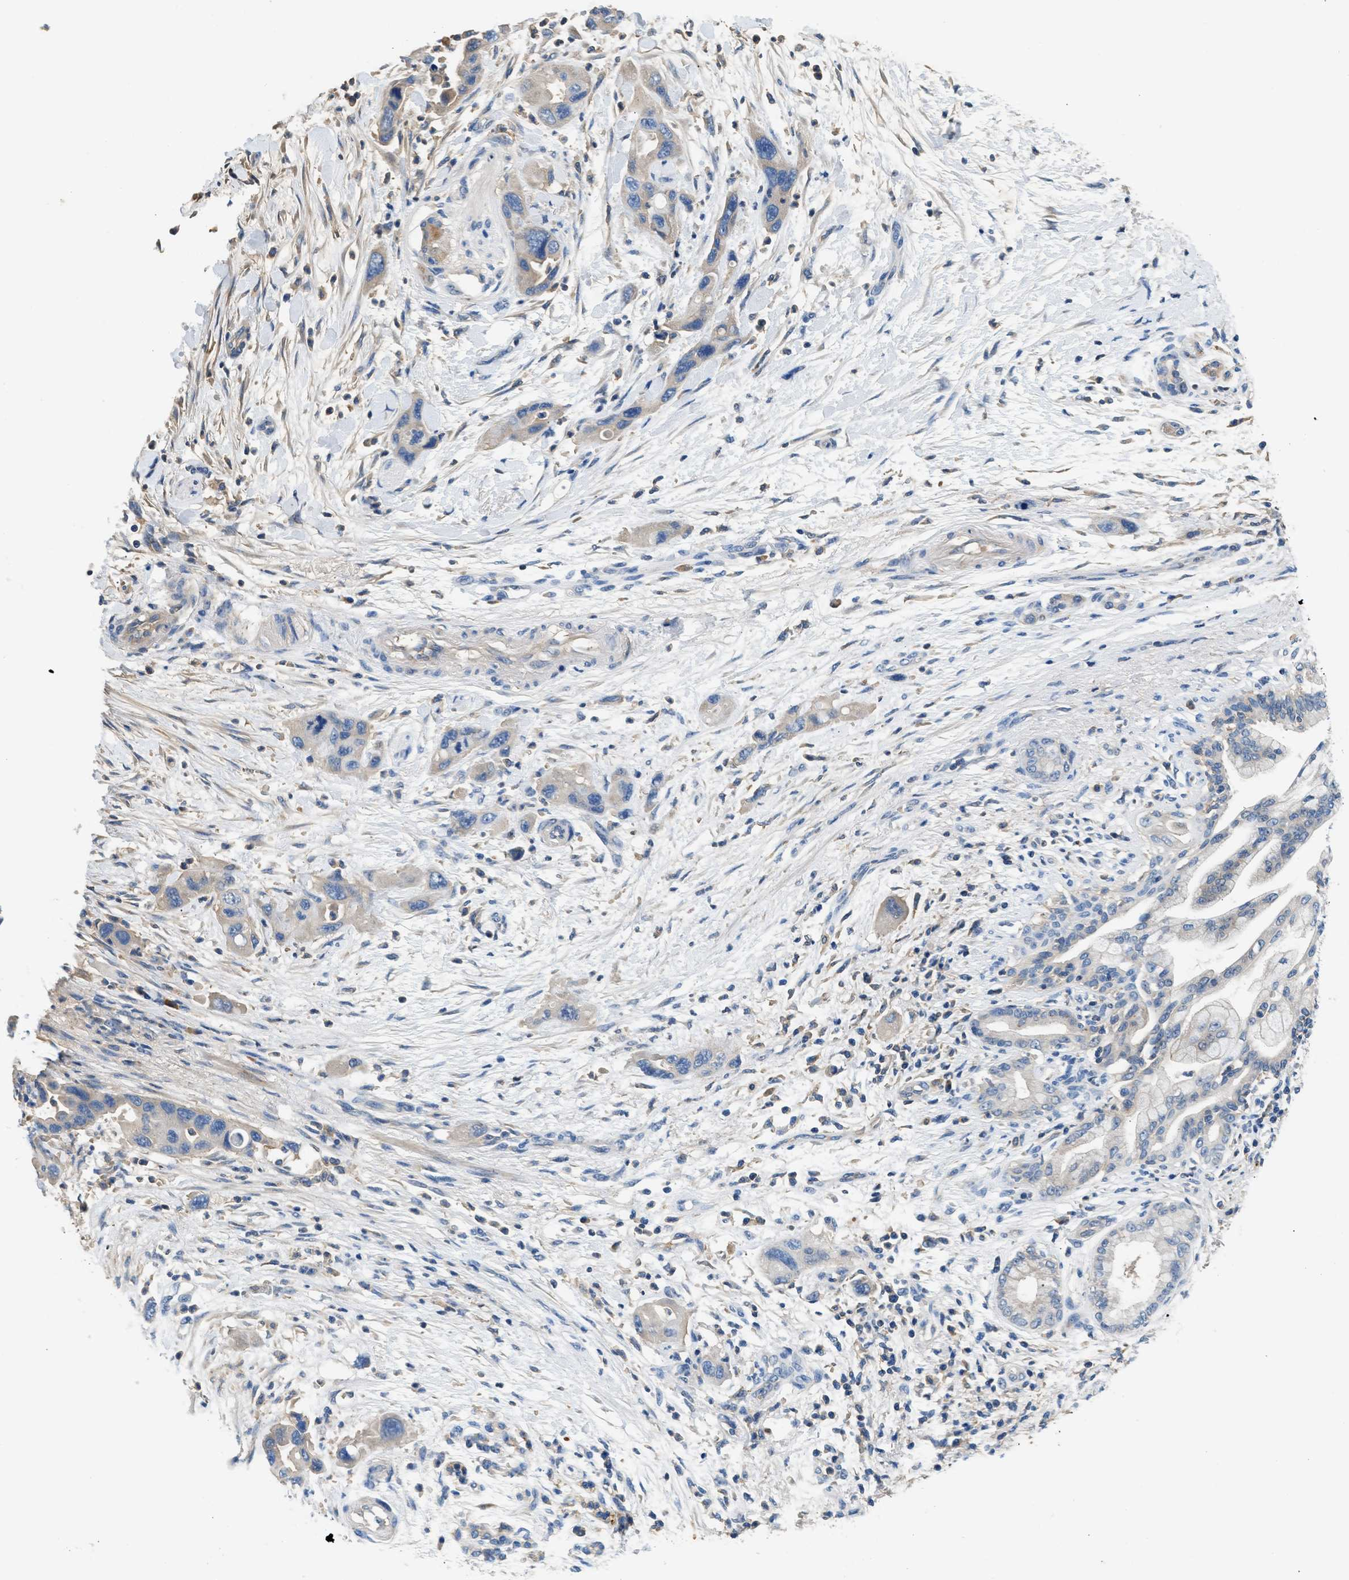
{"staining": {"intensity": "weak", "quantity": "25%-75%", "location": "cytoplasmic/membranous"}, "tissue": "pancreatic cancer", "cell_type": "Tumor cells", "image_type": "cancer", "snomed": [{"axis": "morphology", "description": "Normal tissue, NOS"}, {"axis": "morphology", "description": "Adenocarcinoma, NOS"}, {"axis": "topography", "description": "Pancreas"}], "caption": "Protein staining by immunohistochemistry (IHC) displays weak cytoplasmic/membranous positivity in approximately 25%-75% of tumor cells in pancreatic cancer.", "gene": "RWDD2B", "patient": {"sex": "female", "age": 71}}